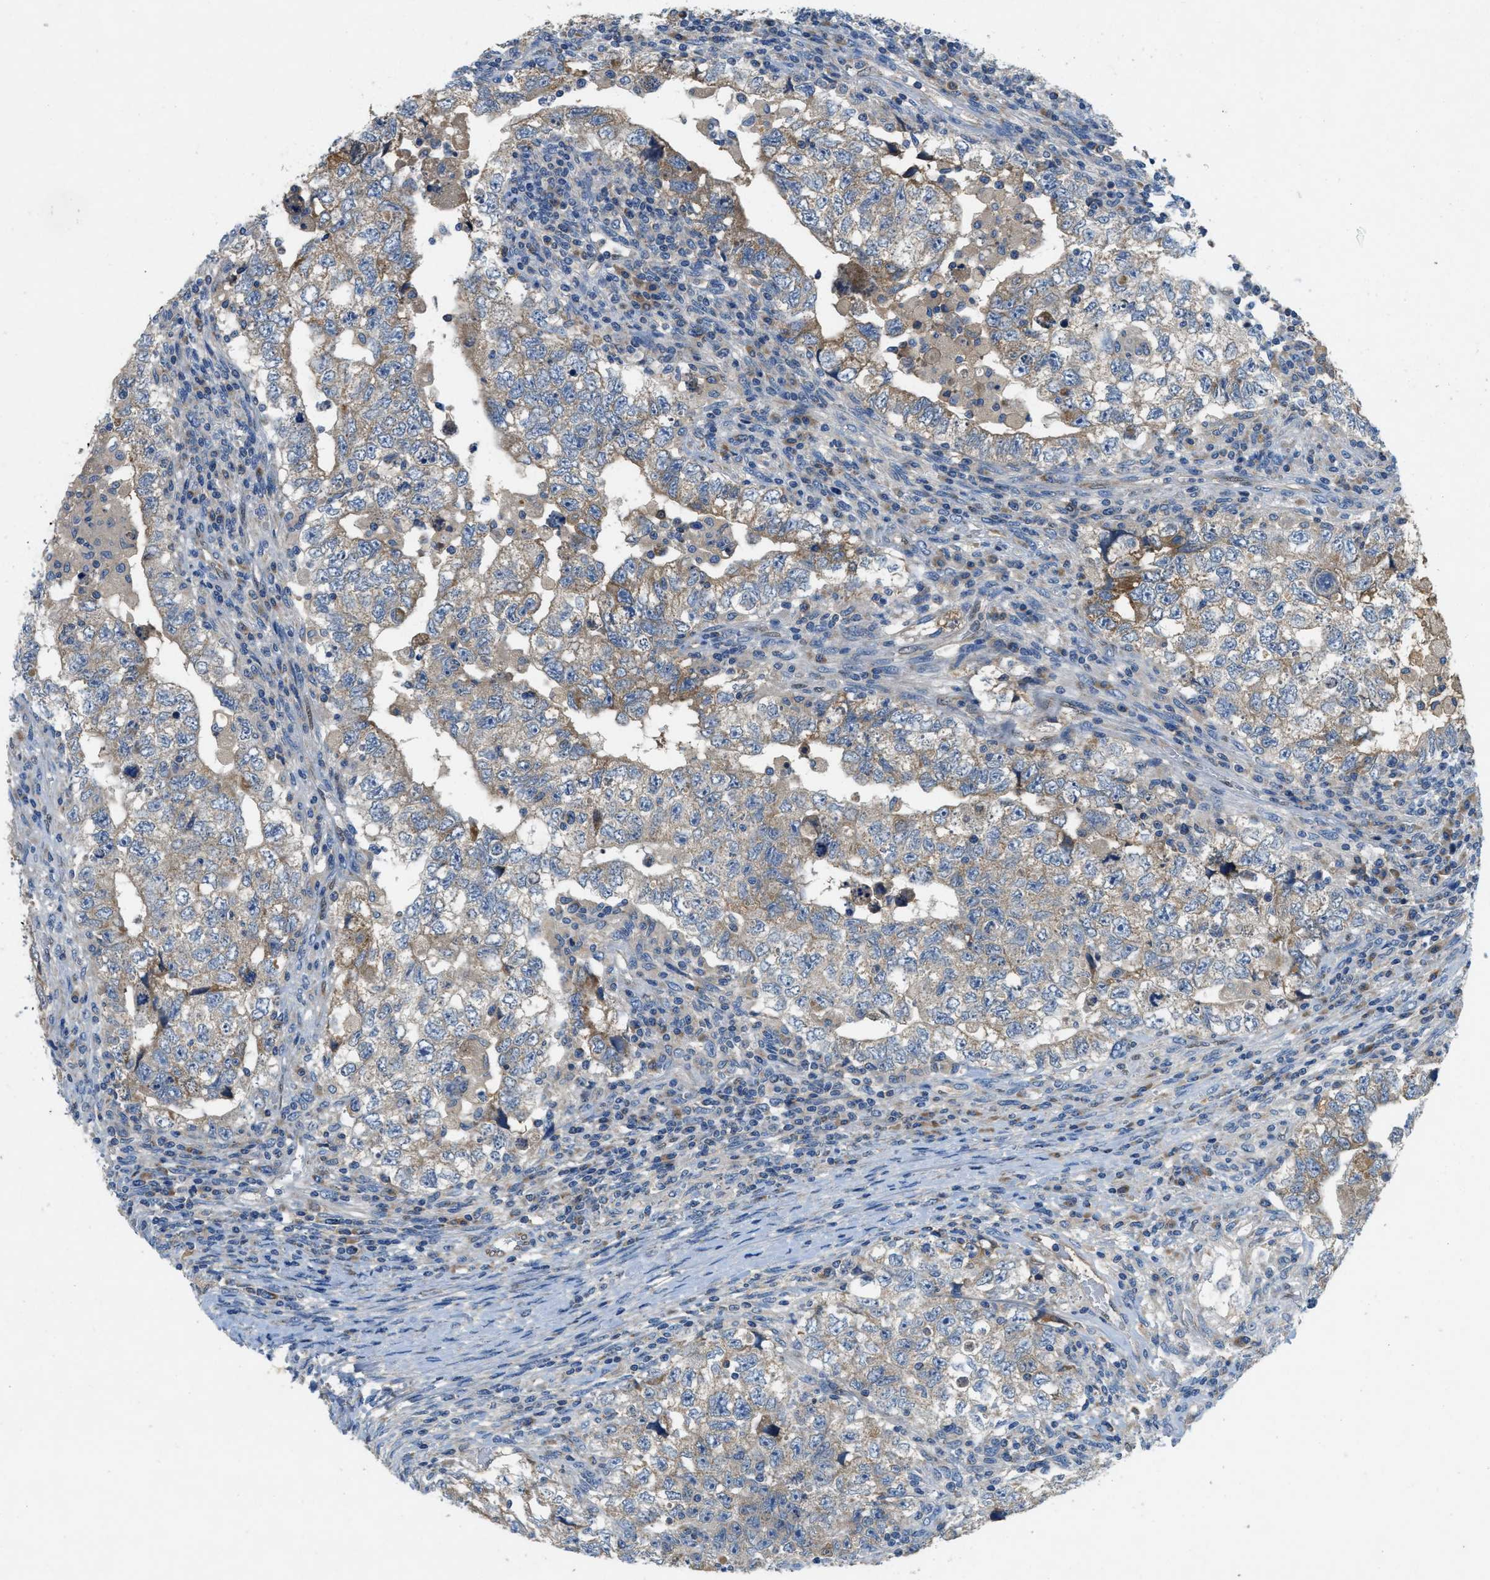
{"staining": {"intensity": "weak", "quantity": ">75%", "location": "cytoplasmic/membranous"}, "tissue": "testis cancer", "cell_type": "Tumor cells", "image_type": "cancer", "snomed": [{"axis": "morphology", "description": "Carcinoma, Embryonal, NOS"}, {"axis": "topography", "description": "Testis"}], "caption": "A photomicrograph showing weak cytoplasmic/membranous expression in about >75% of tumor cells in testis embryonal carcinoma, as visualized by brown immunohistochemical staining.", "gene": "PNKD", "patient": {"sex": "male", "age": 36}}